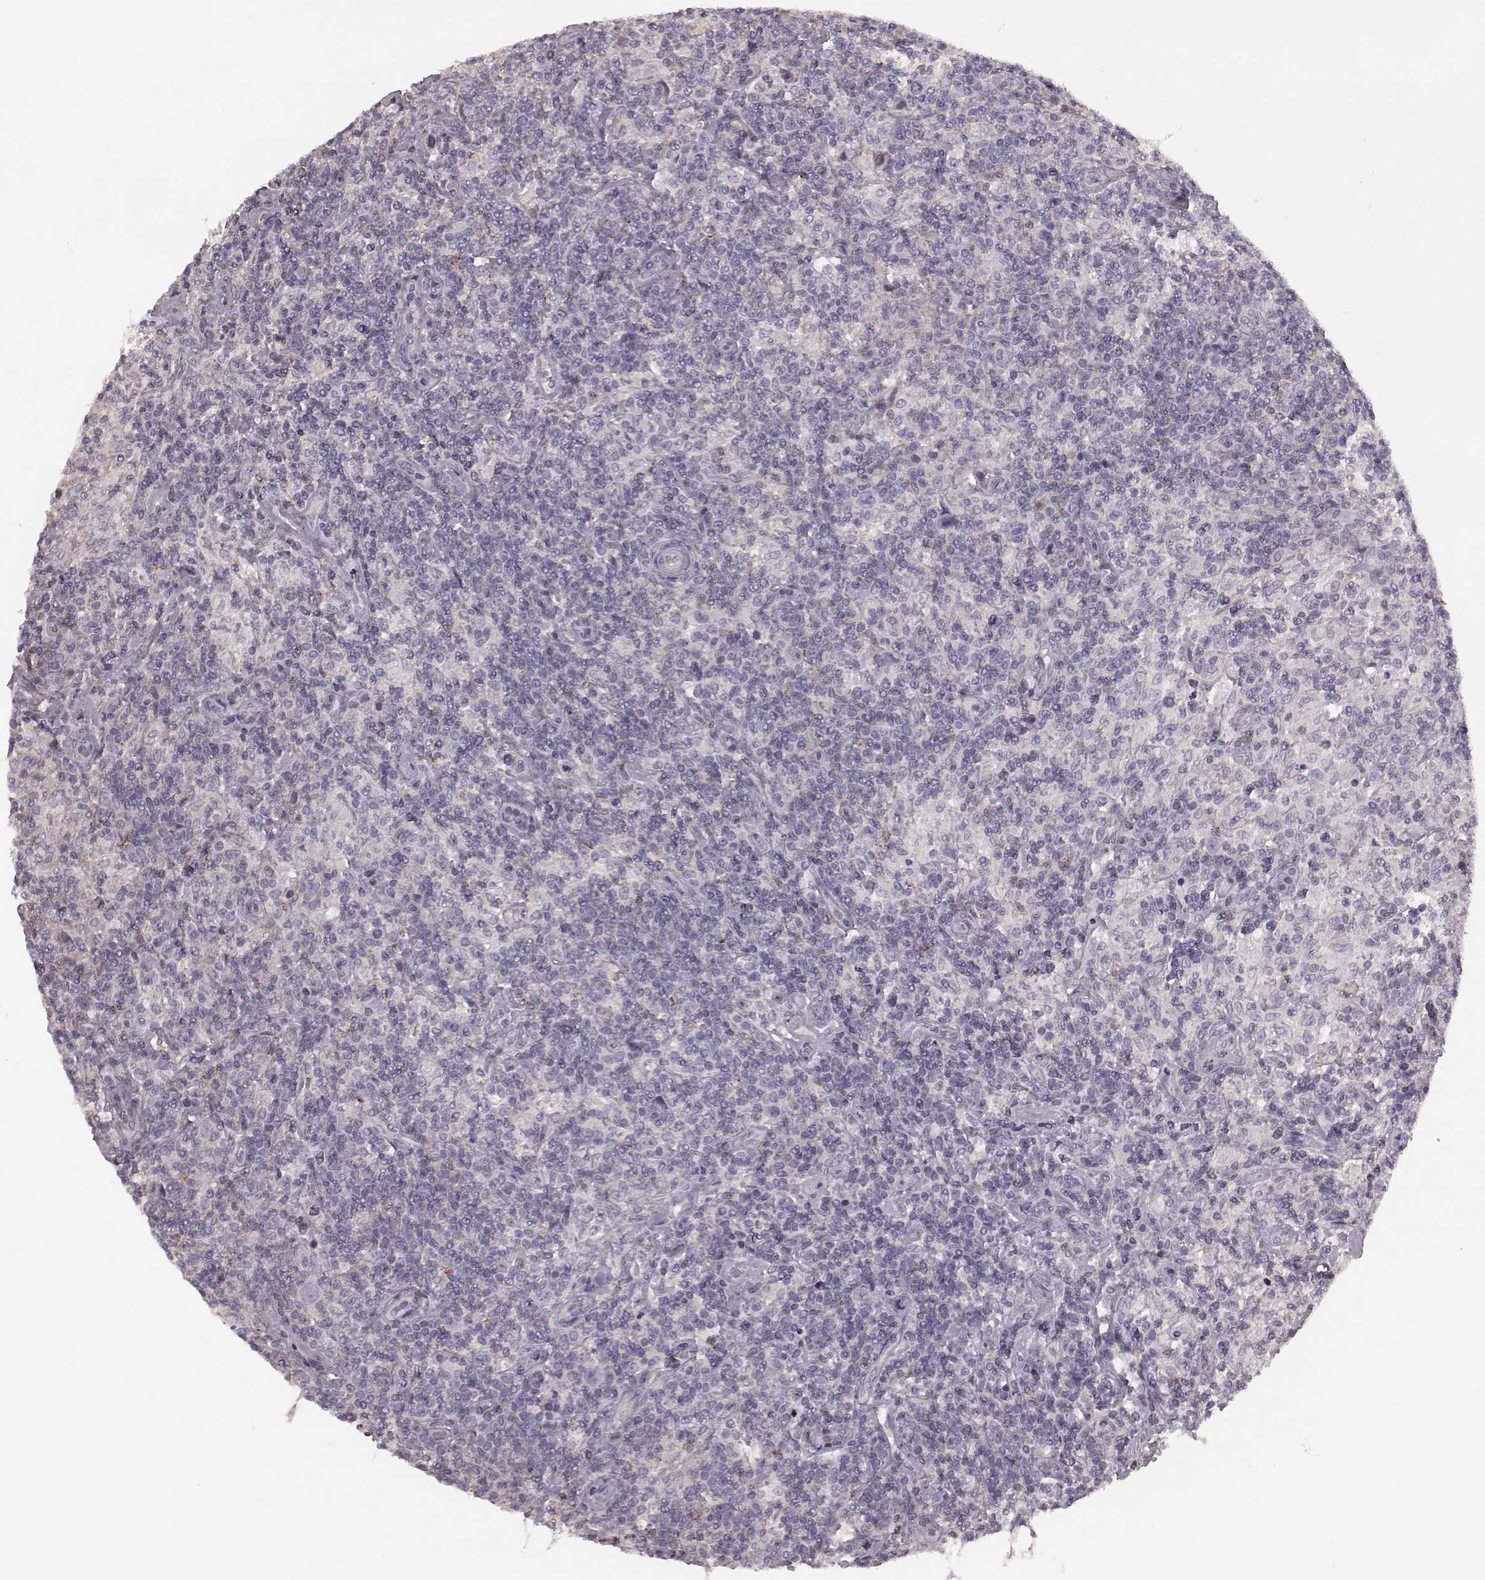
{"staining": {"intensity": "negative", "quantity": "none", "location": "none"}, "tissue": "lymphoma", "cell_type": "Tumor cells", "image_type": "cancer", "snomed": [{"axis": "morphology", "description": "Hodgkin's disease, NOS"}, {"axis": "topography", "description": "Lymph node"}], "caption": "Human lymphoma stained for a protein using immunohistochemistry (IHC) shows no positivity in tumor cells.", "gene": "PDCD1", "patient": {"sex": "male", "age": 70}}